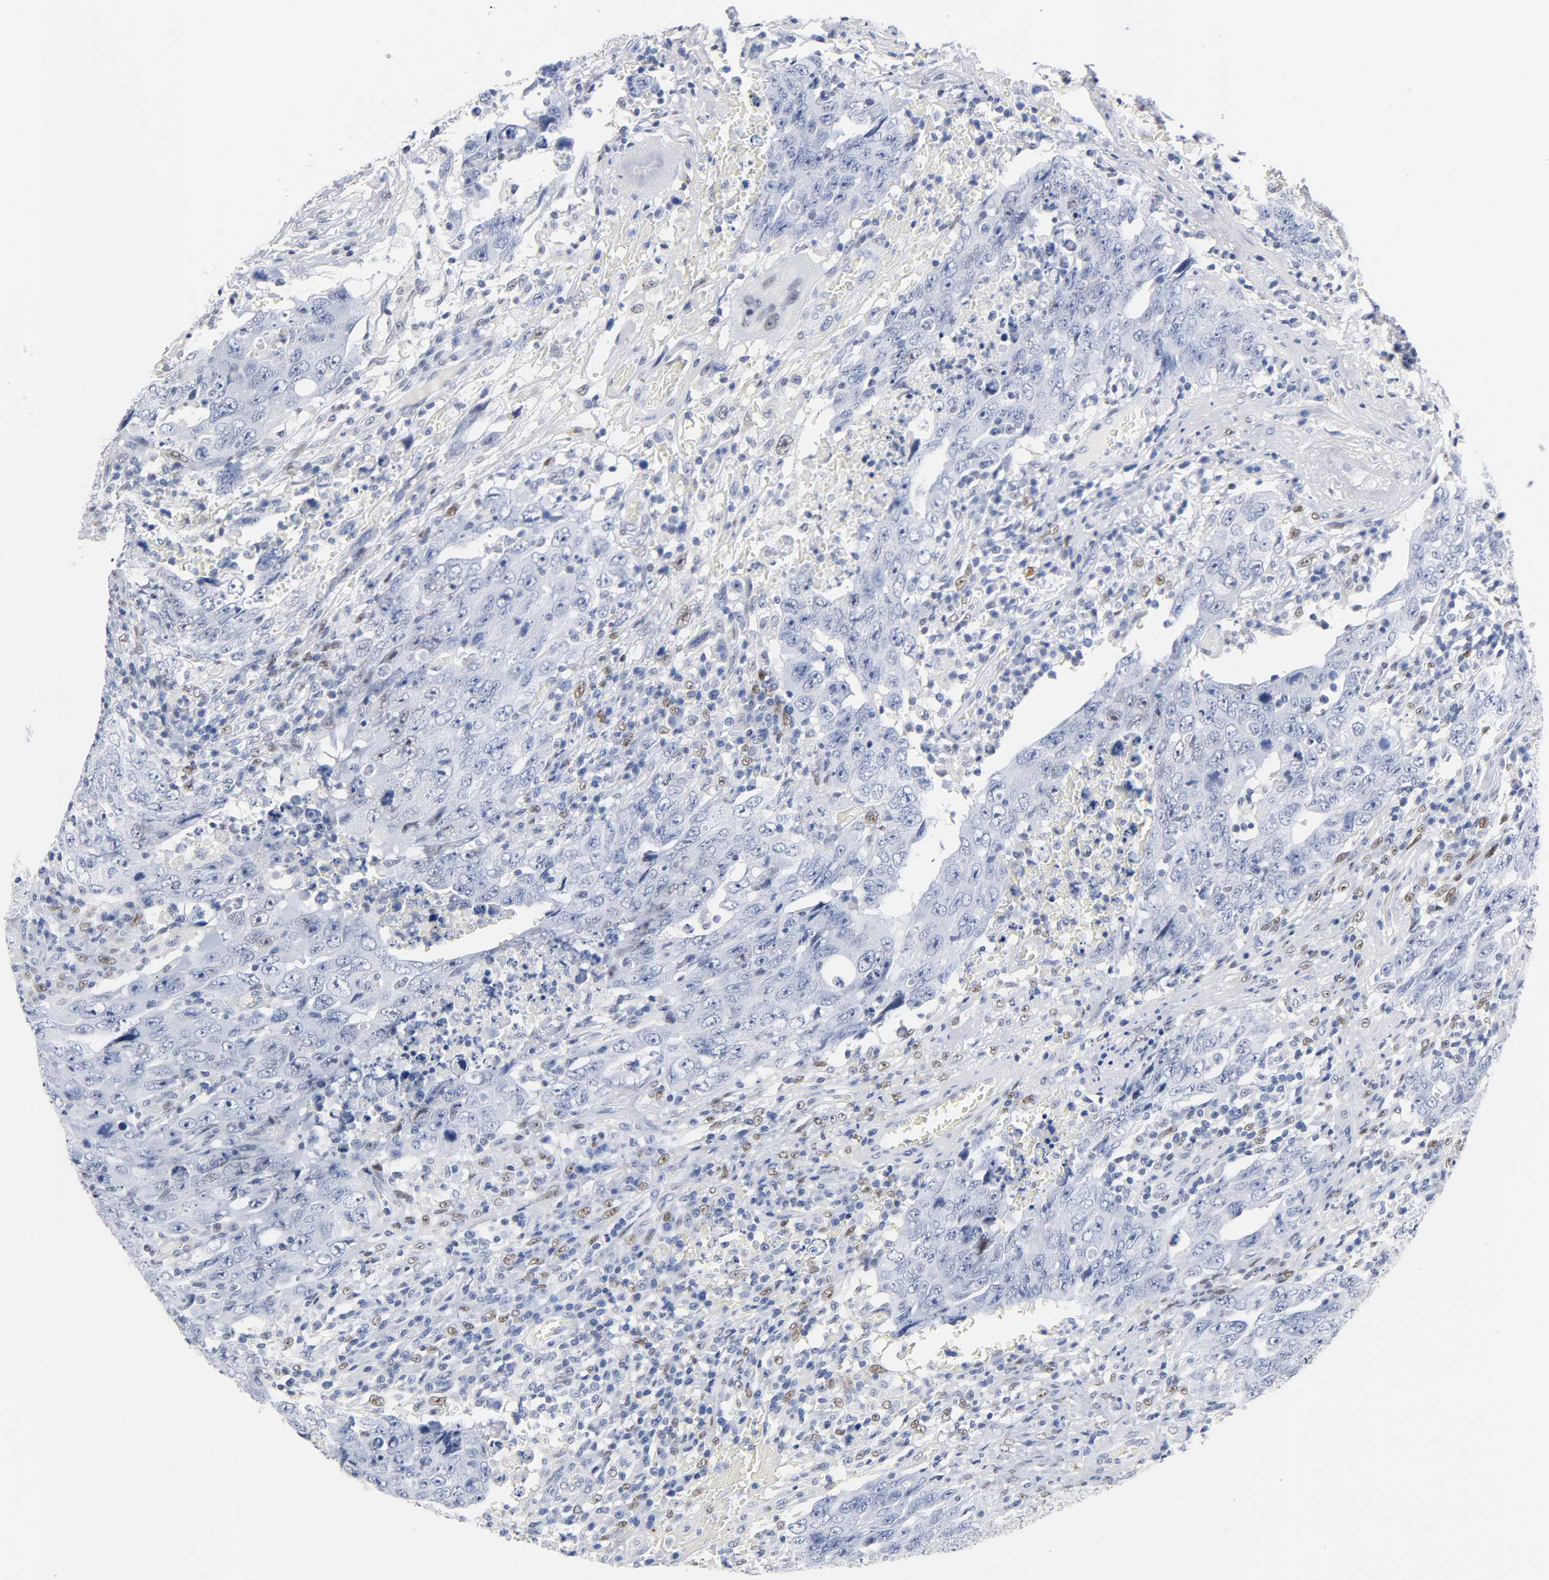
{"staining": {"intensity": "weak", "quantity": "<25%", "location": "nuclear"}, "tissue": "testis cancer", "cell_type": "Tumor cells", "image_type": "cancer", "snomed": [{"axis": "morphology", "description": "Carcinoma, Embryonal, NOS"}, {"axis": "topography", "description": "Testis"}], "caption": "Protein analysis of testis cancer (embryonal carcinoma) shows no significant staining in tumor cells.", "gene": "NAB2", "patient": {"sex": "male", "age": 26}}